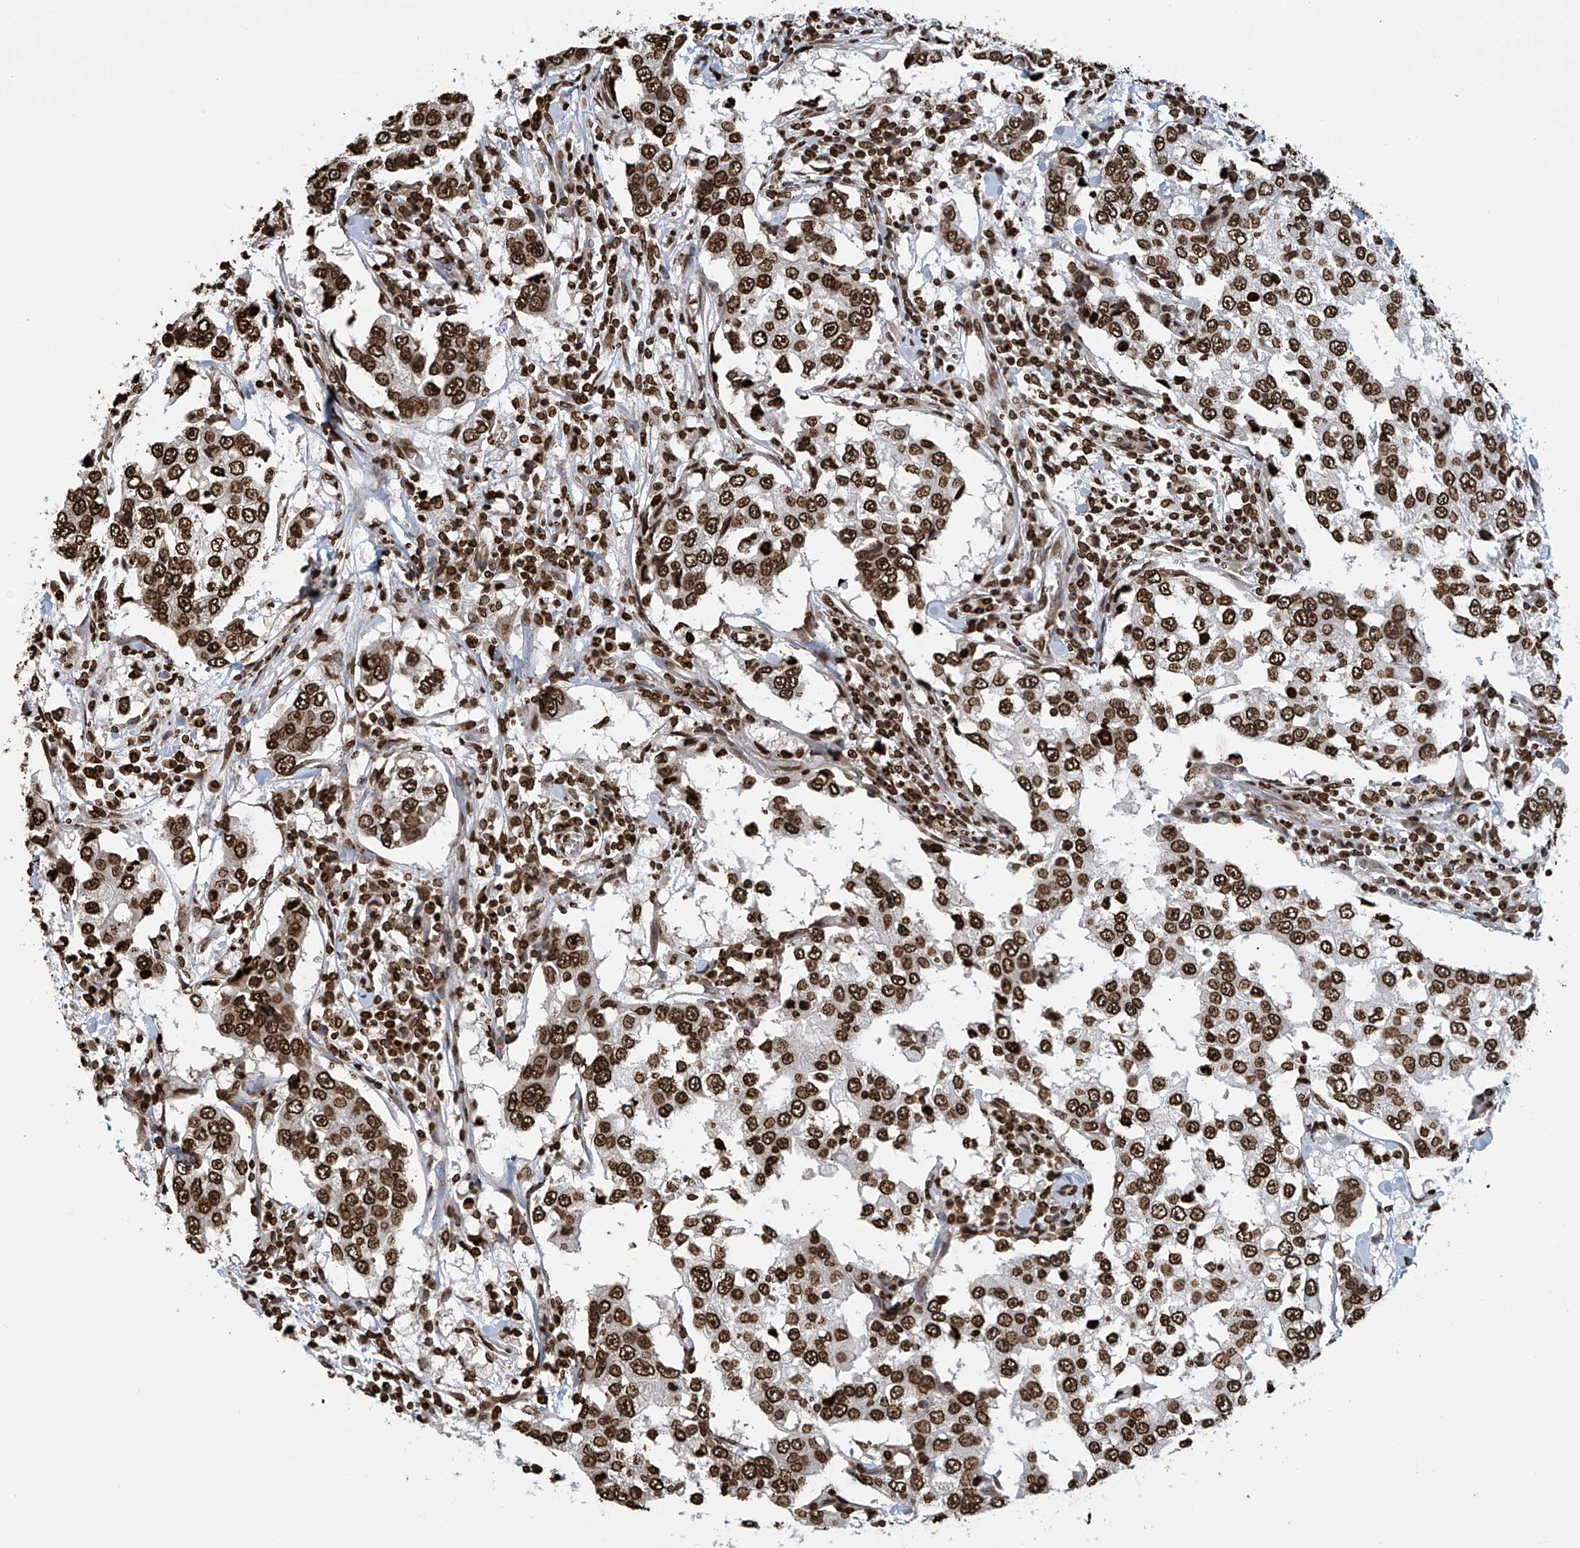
{"staining": {"intensity": "strong", "quantity": ">75%", "location": "nuclear"}, "tissue": "breast cancer", "cell_type": "Tumor cells", "image_type": "cancer", "snomed": [{"axis": "morphology", "description": "Duct carcinoma"}, {"axis": "topography", "description": "Breast"}], "caption": "A brown stain shows strong nuclear expression of a protein in human breast cancer tumor cells.", "gene": "DPPA2", "patient": {"sex": "female", "age": 27}}